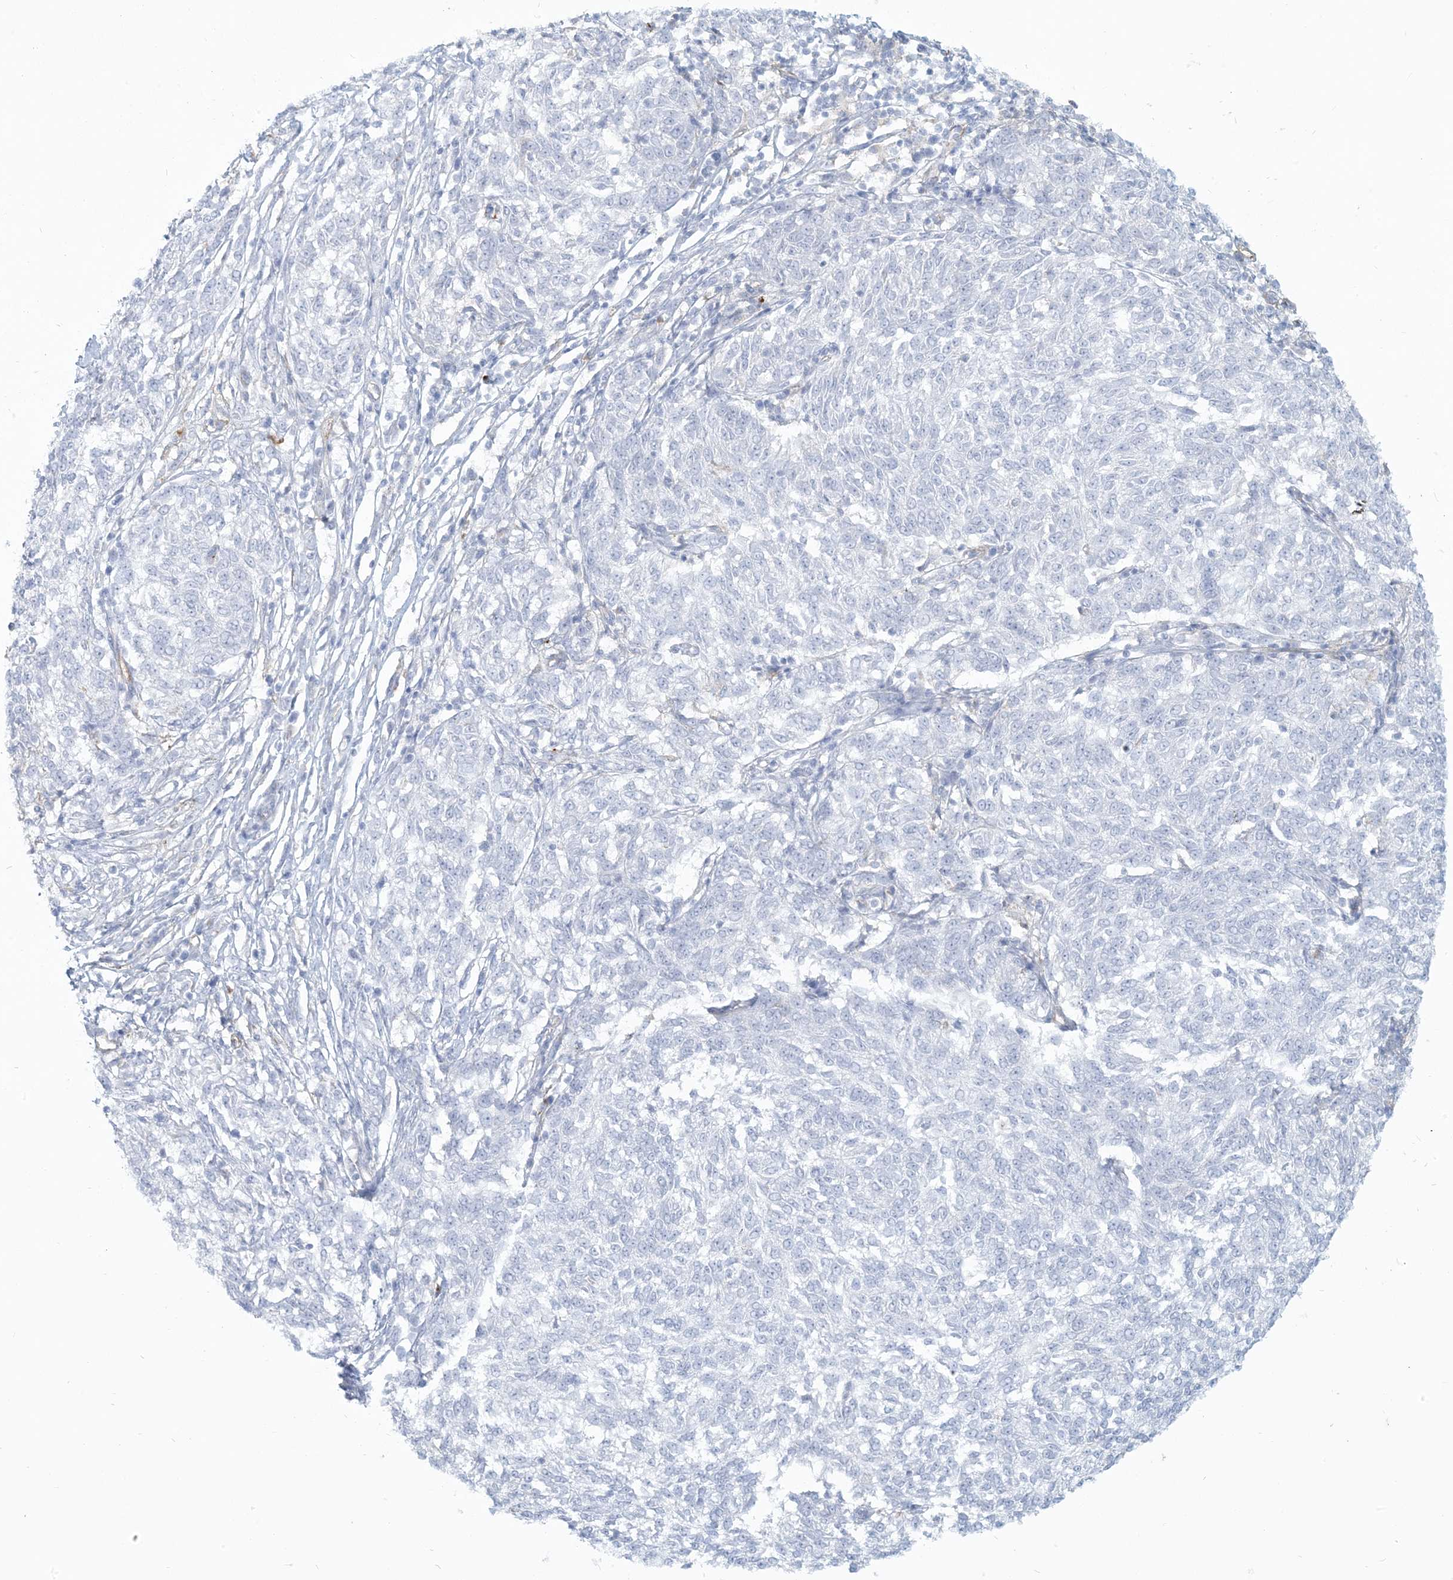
{"staining": {"intensity": "negative", "quantity": "none", "location": "none"}, "tissue": "melanoma", "cell_type": "Tumor cells", "image_type": "cancer", "snomed": [{"axis": "morphology", "description": "Malignant melanoma, NOS"}, {"axis": "topography", "description": "Skin"}], "caption": "A high-resolution micrograph shows immunohistochemistry staining of malignant melanoma, which demonstrates no significant staining in tumor cells.", "gene": "HLA-DRB1", "patient": {"sex": "female", "age": 72}}